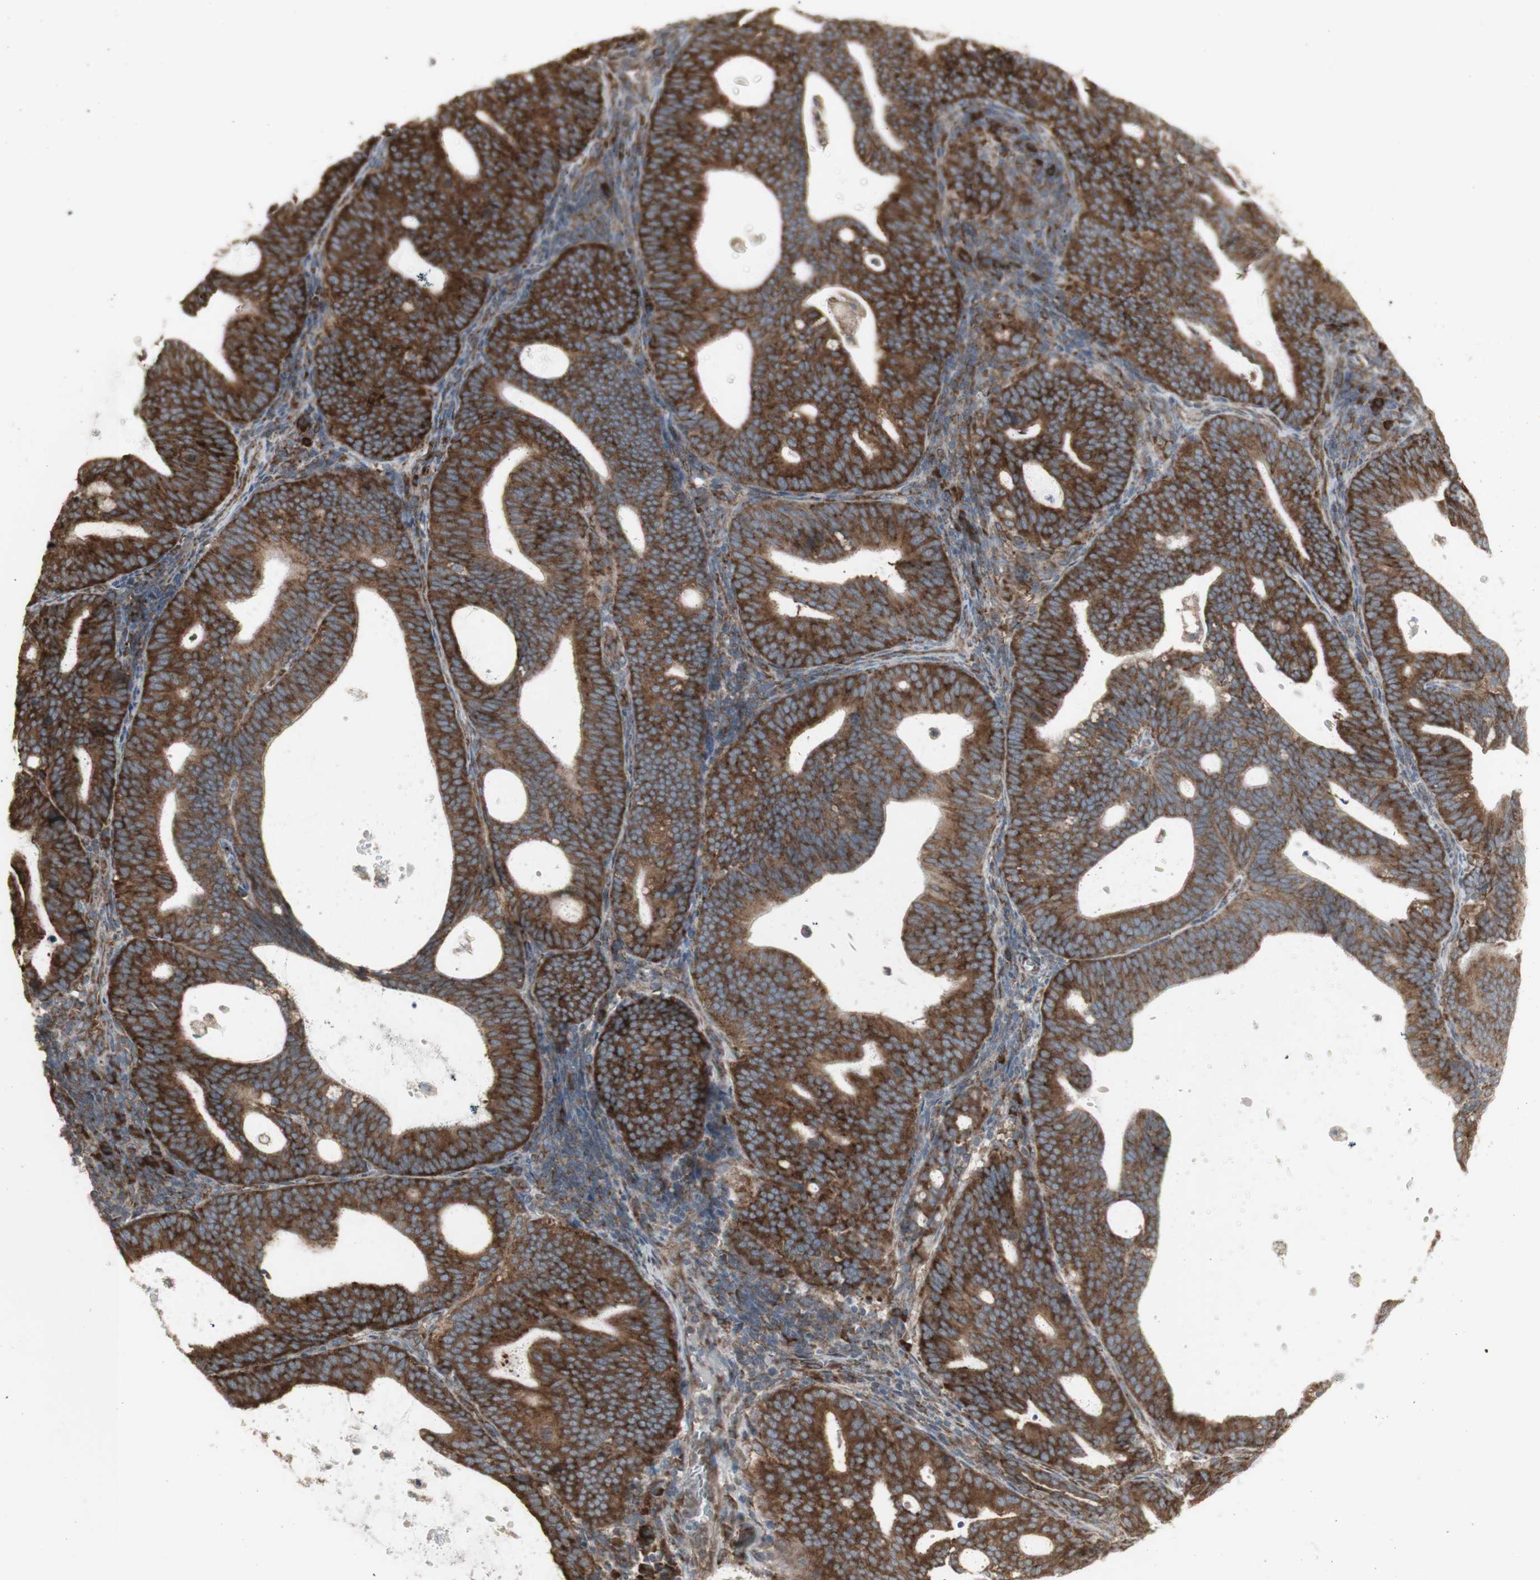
{"staining": {"intensity": "strong", "quantity": ">75%", "location": "cytoplasmic/membranous"}, "tissue": "endometrial cancer", "cell_type": "Tumor cells", "image_type": "cancer", "snomed": [{"axis": "morphology", "description": "Adenocarcinoma, NOS"}, {"axis": "topography", "description": "Uterus"}], "caption": "Immunohistochemistry of adenocarcinoma (endometrial) demonstrates high levels of strong cytoplasmic/membranous staining in about >75% of tumor cells.", "gene": "FKBP3", "patient": {"sex": "female", "age": 83}}